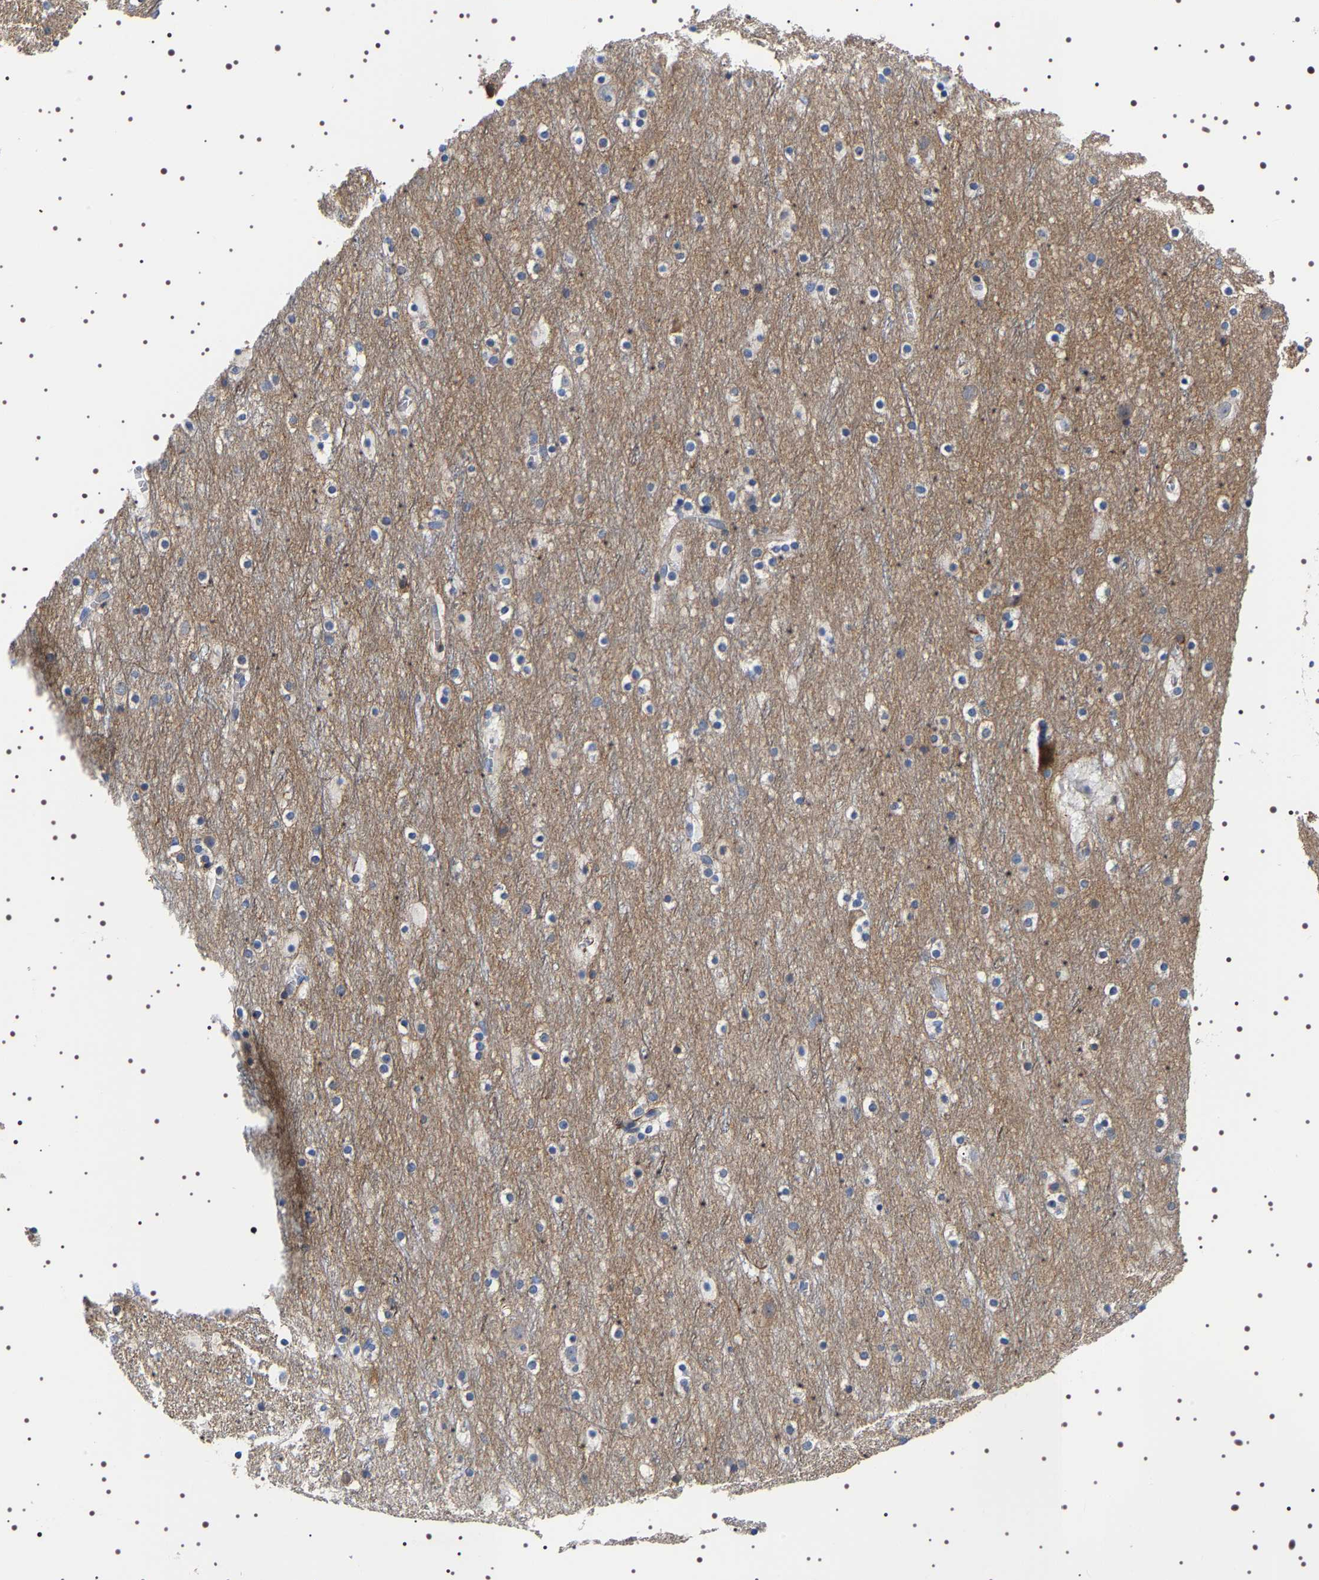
{"staining": {"intensity": "moderate", "quantity": ">75%", "location": "cytoplasmic/membranous"}, "tissue": "cerebral cortex", "cell_type": "Endothelial cells", "image_type": "normal", "snomed": [{"axis": "morphology", "description": "Normal tissue, NOS"}, {"axis": "topography", "description": "Cerebral cortex"}], "caption": "Immunohistochemistry (IHC) (DAB) staining of unremarkable cerebral cortex demonstrates moderate cytoplasmic/membranous protein staining in approximately >75% of endothelial cells. The staining is performed using DAB (3,3'-diaminobenzidine) brown chromogen to label protein expression. The nuclei are counter-stained blue using hematoxylin.", "gene": "SQLE", "patient": {"sex": "male", "age": 45}}